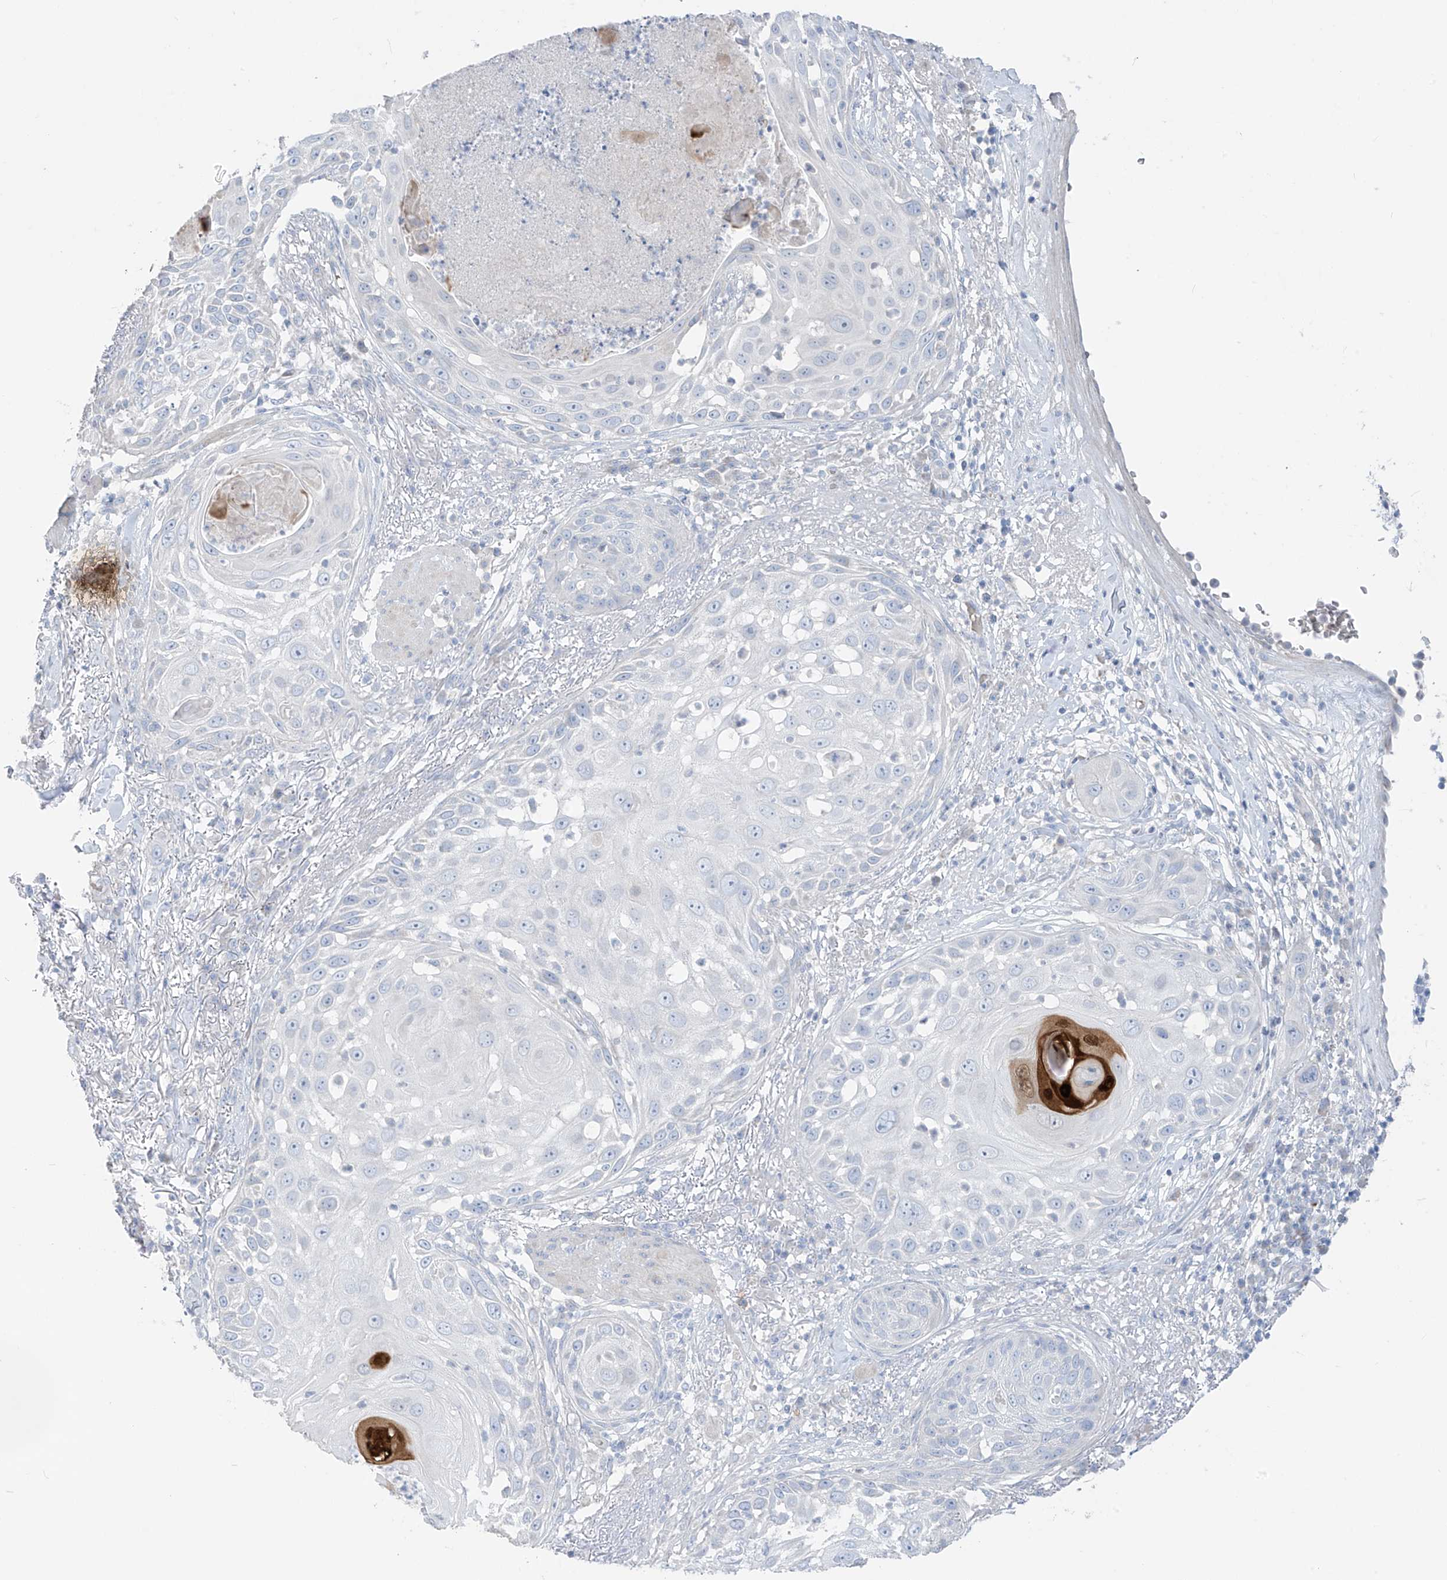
{"staining": {"intensity": "negative", "quantity": "none", "location": "none"}, "tissue": "skin cancer", "cell_type": "Tumor cells", "image_type": "cancer", "snomed": [{"axis": "morphology", "description": "Squamous cell carcinoma, NOS"}, {"axis": "topography", "description": "Skin"}], "caption": "The histopathology image displays no staining of tumor cells in skin squamous cell carcinoma.", "gene": "ASPRV1", "patient": {"sex": "female", "age": 44}}